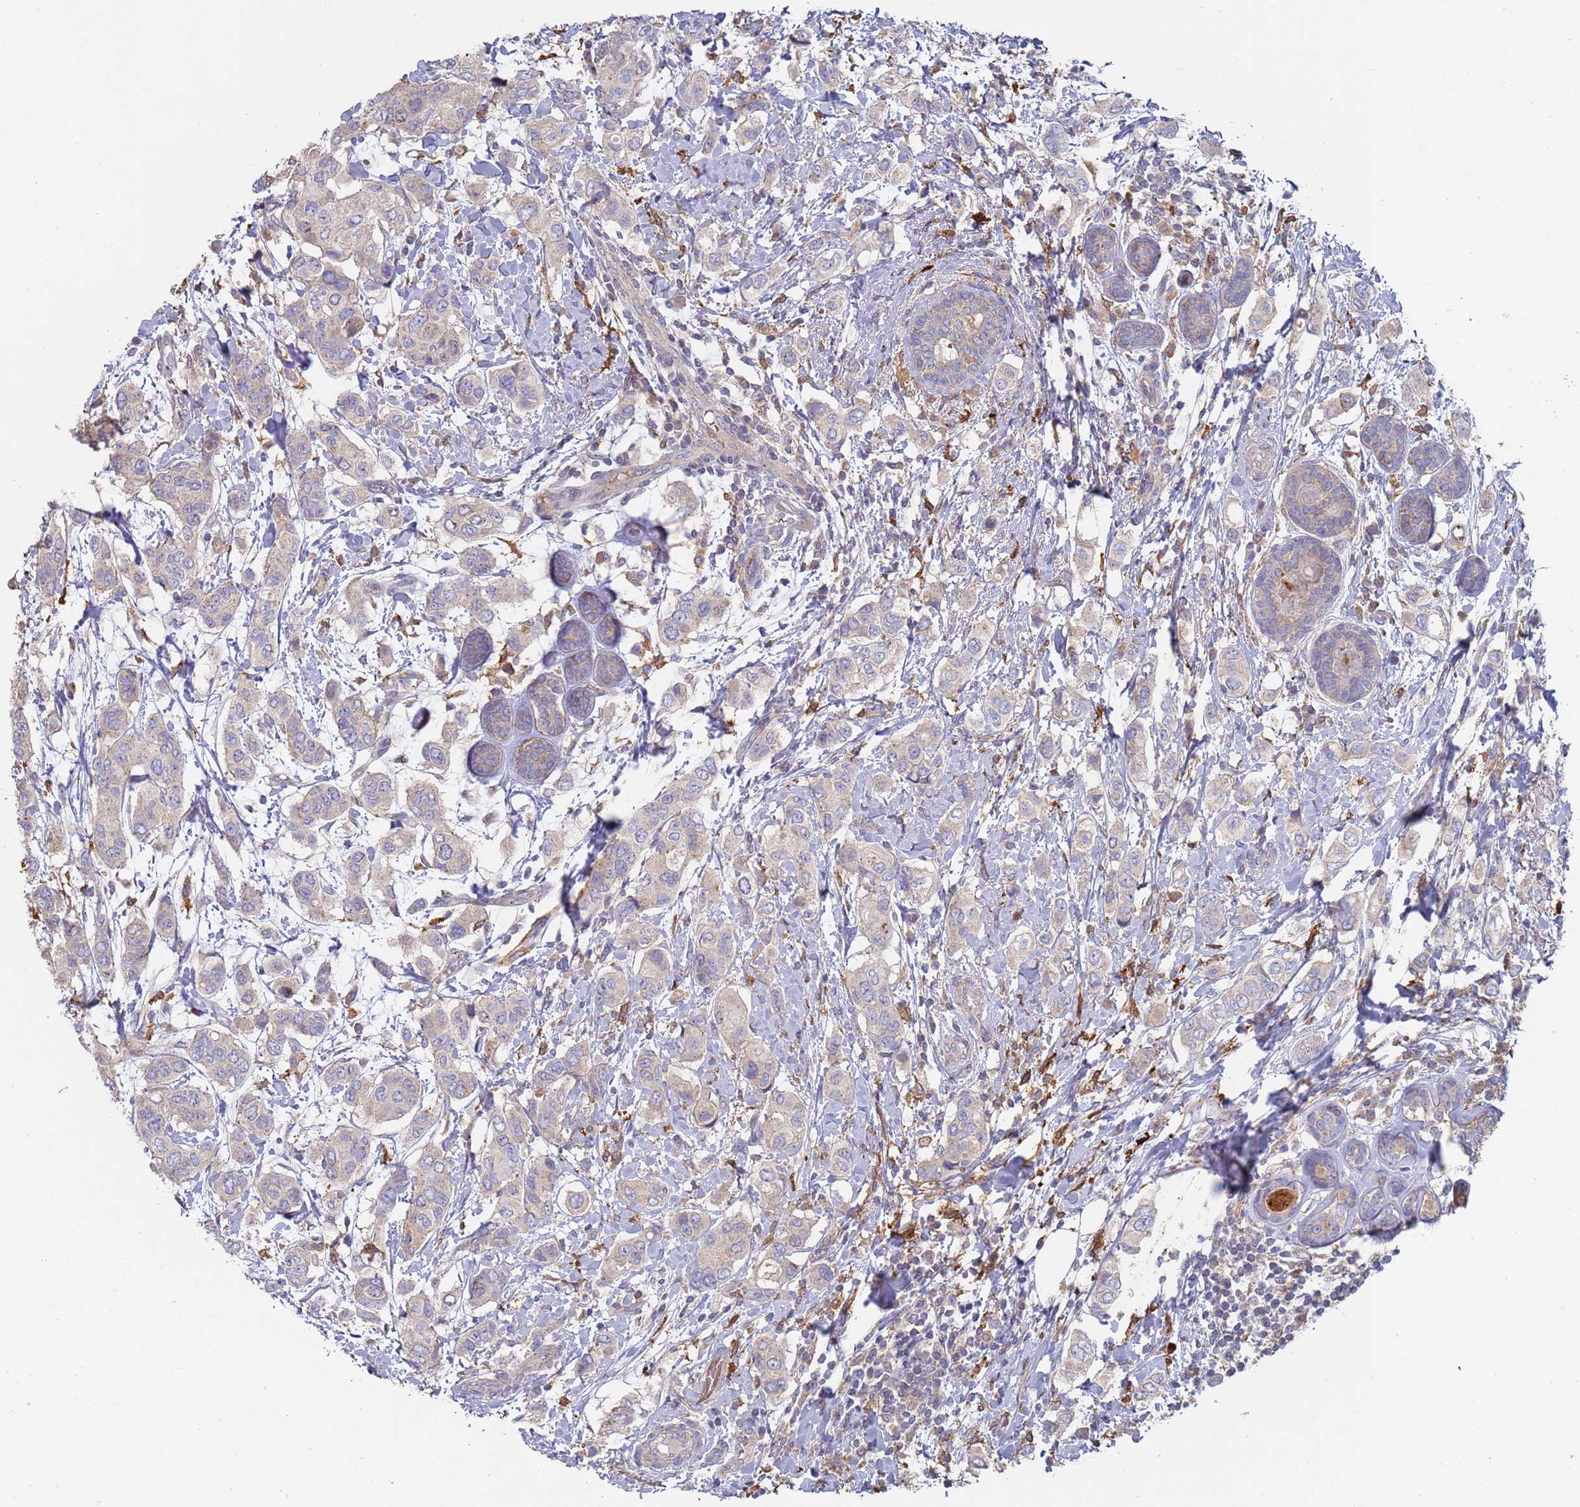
{"staining": {"intensity": "negative", "quantity": "none", "location": "none"}, "tissue": "breast cancer", "cell_type": "Tumor cells", "image_type": "cancer", "snomed": [{"axis": "morphology", "description": "Lobular carcinoma"}, {"axis": "topography", "description": "Breast"}], "caption": "High magnification brightfield microscopy of lobular carcinoma (breast) stained with DAB (brown) and counterstained with hematoxylin (blue): tumor cells show no significant staining. The staining is performed using DAB (3,3'-diaminobenzidine) brown chromogen with nuclei counter-stained in using hematoxylin.", "gene": "MALRD1", "patient": {"sex": "female", "age": 51}}